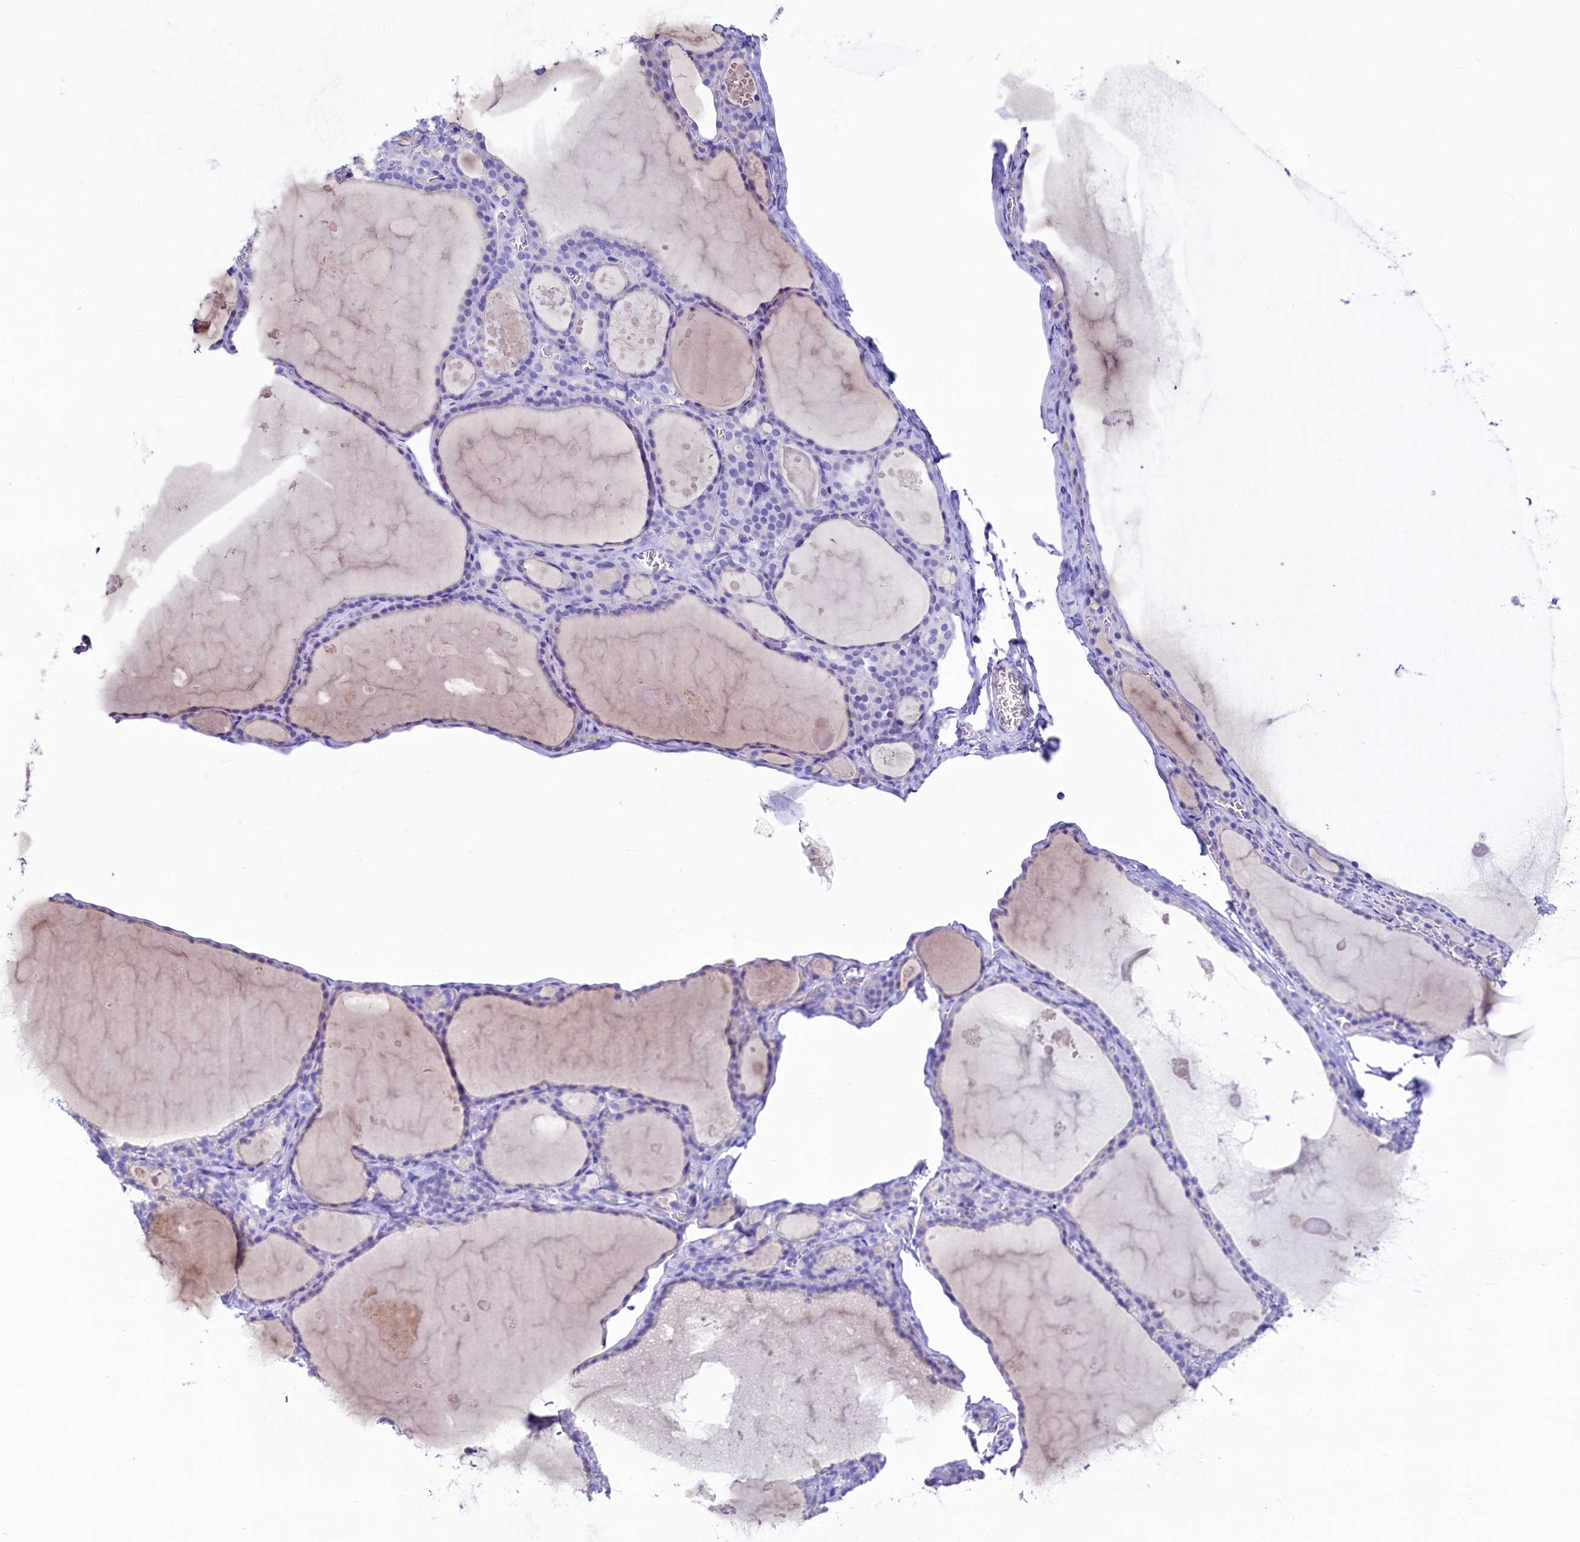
{"staining": {"intensity": "negative", "quantity": "none", "location": "none"}, "tissue": "thyroid gland", "cell_type": "Glandular cells", "image_type": "normal", "snomed": [{"axis": "morphology", "description": "Normal tissue, NOS"}, {"axis": "topography", "description": "Thyroid gland"}], "caption": "Protein analysis of benign thyroid gland demonstrates no significant staining in glandular cells. (Brightfield microscopy of DAB immunohistochemistry (IHC) at high magnification).", "gene": "RBP3", "patient": {"sex": "male", "age": 56}}